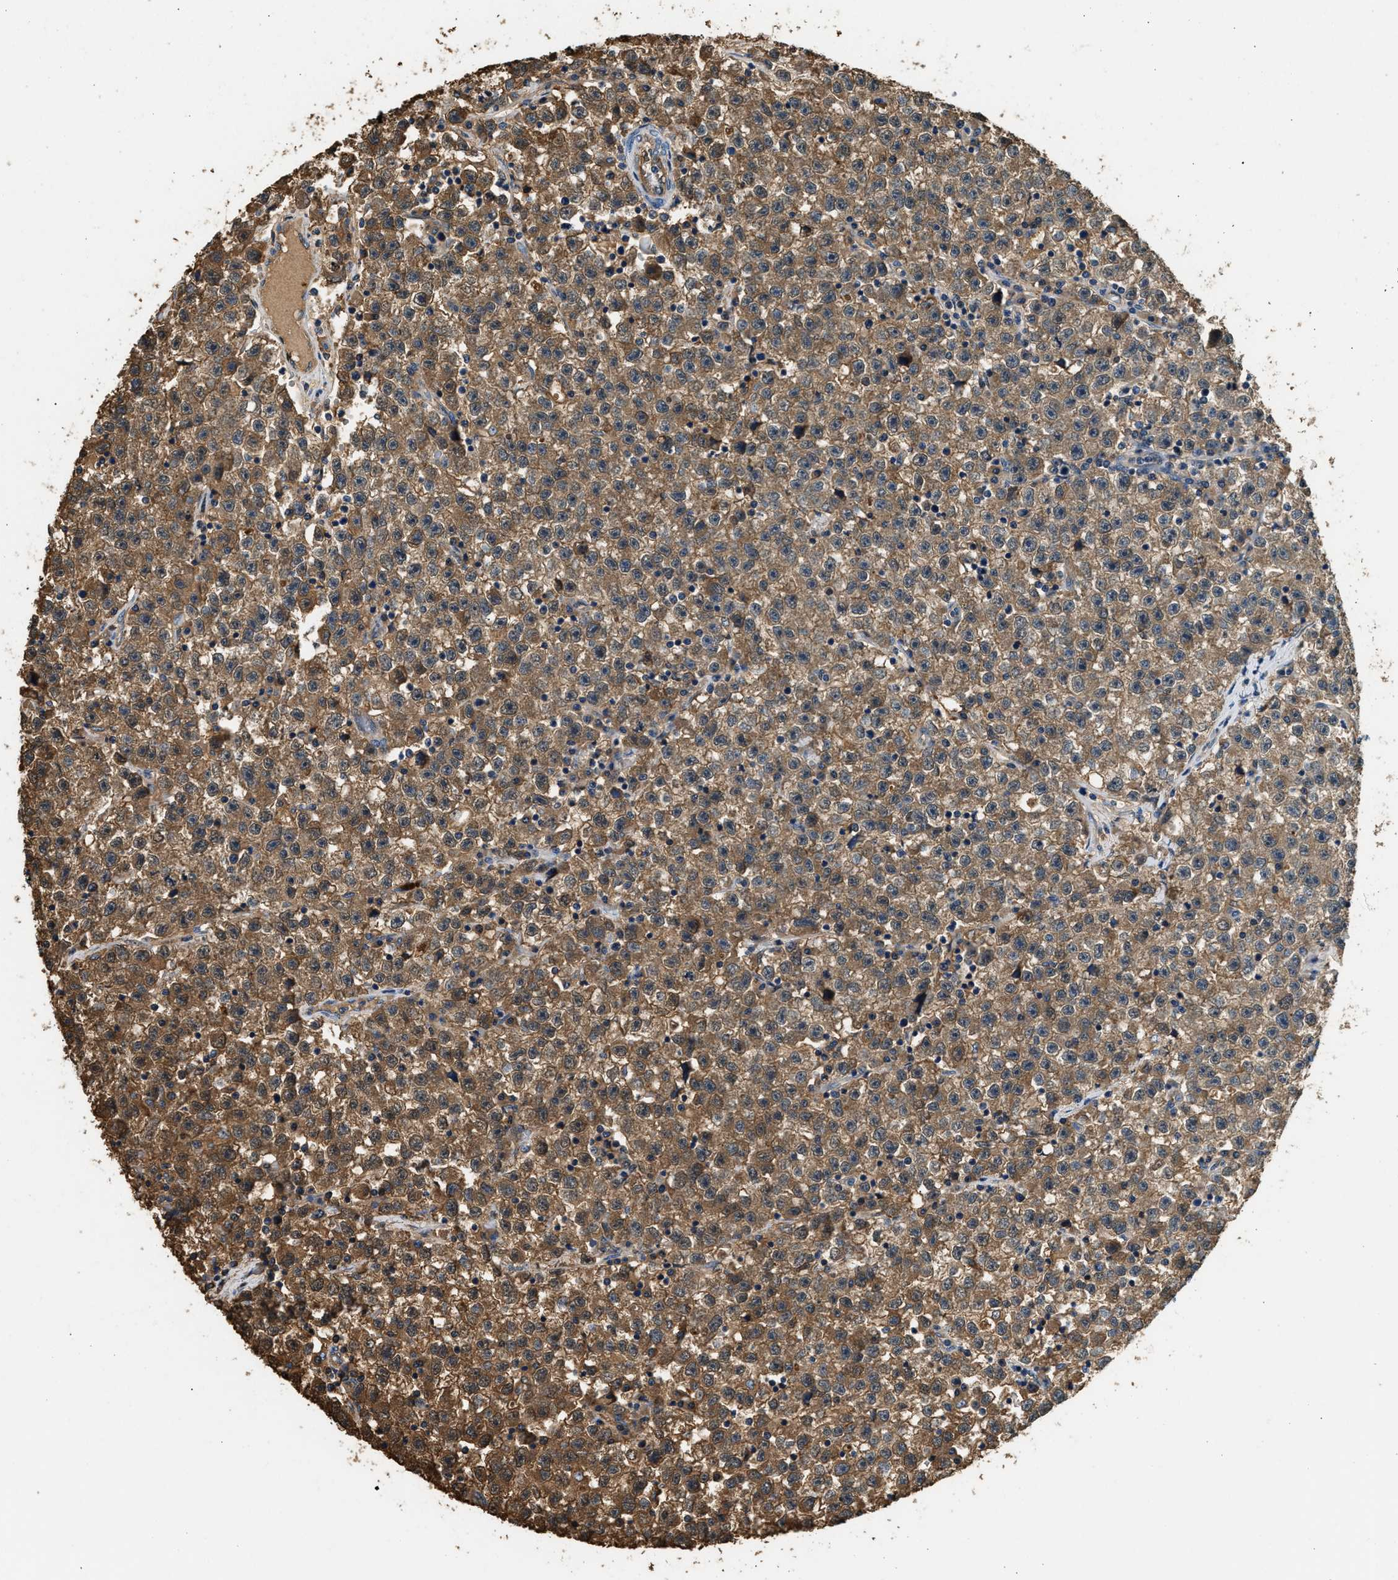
{"staining": {"intensity": "moderate", "quantity": ">75%", "location": "cytoplasmic/membranous"}, "tissue": "testis cancer", "cell_type": "Tumor cells", "image_type": "cancer", "snomed": [{"axis": "morphology", "description": "Seminoma, NOS"}, {"axis": "topography", "description": "Testis"}], "caption": "A photomicrograph of human testis cancer (seminoma) stained for a protein shows moderate cytoplasmic/membranous brown staining in tumor cells.", "gene": "ANXA3", "patient": {"sex": "male", "age": 22}}